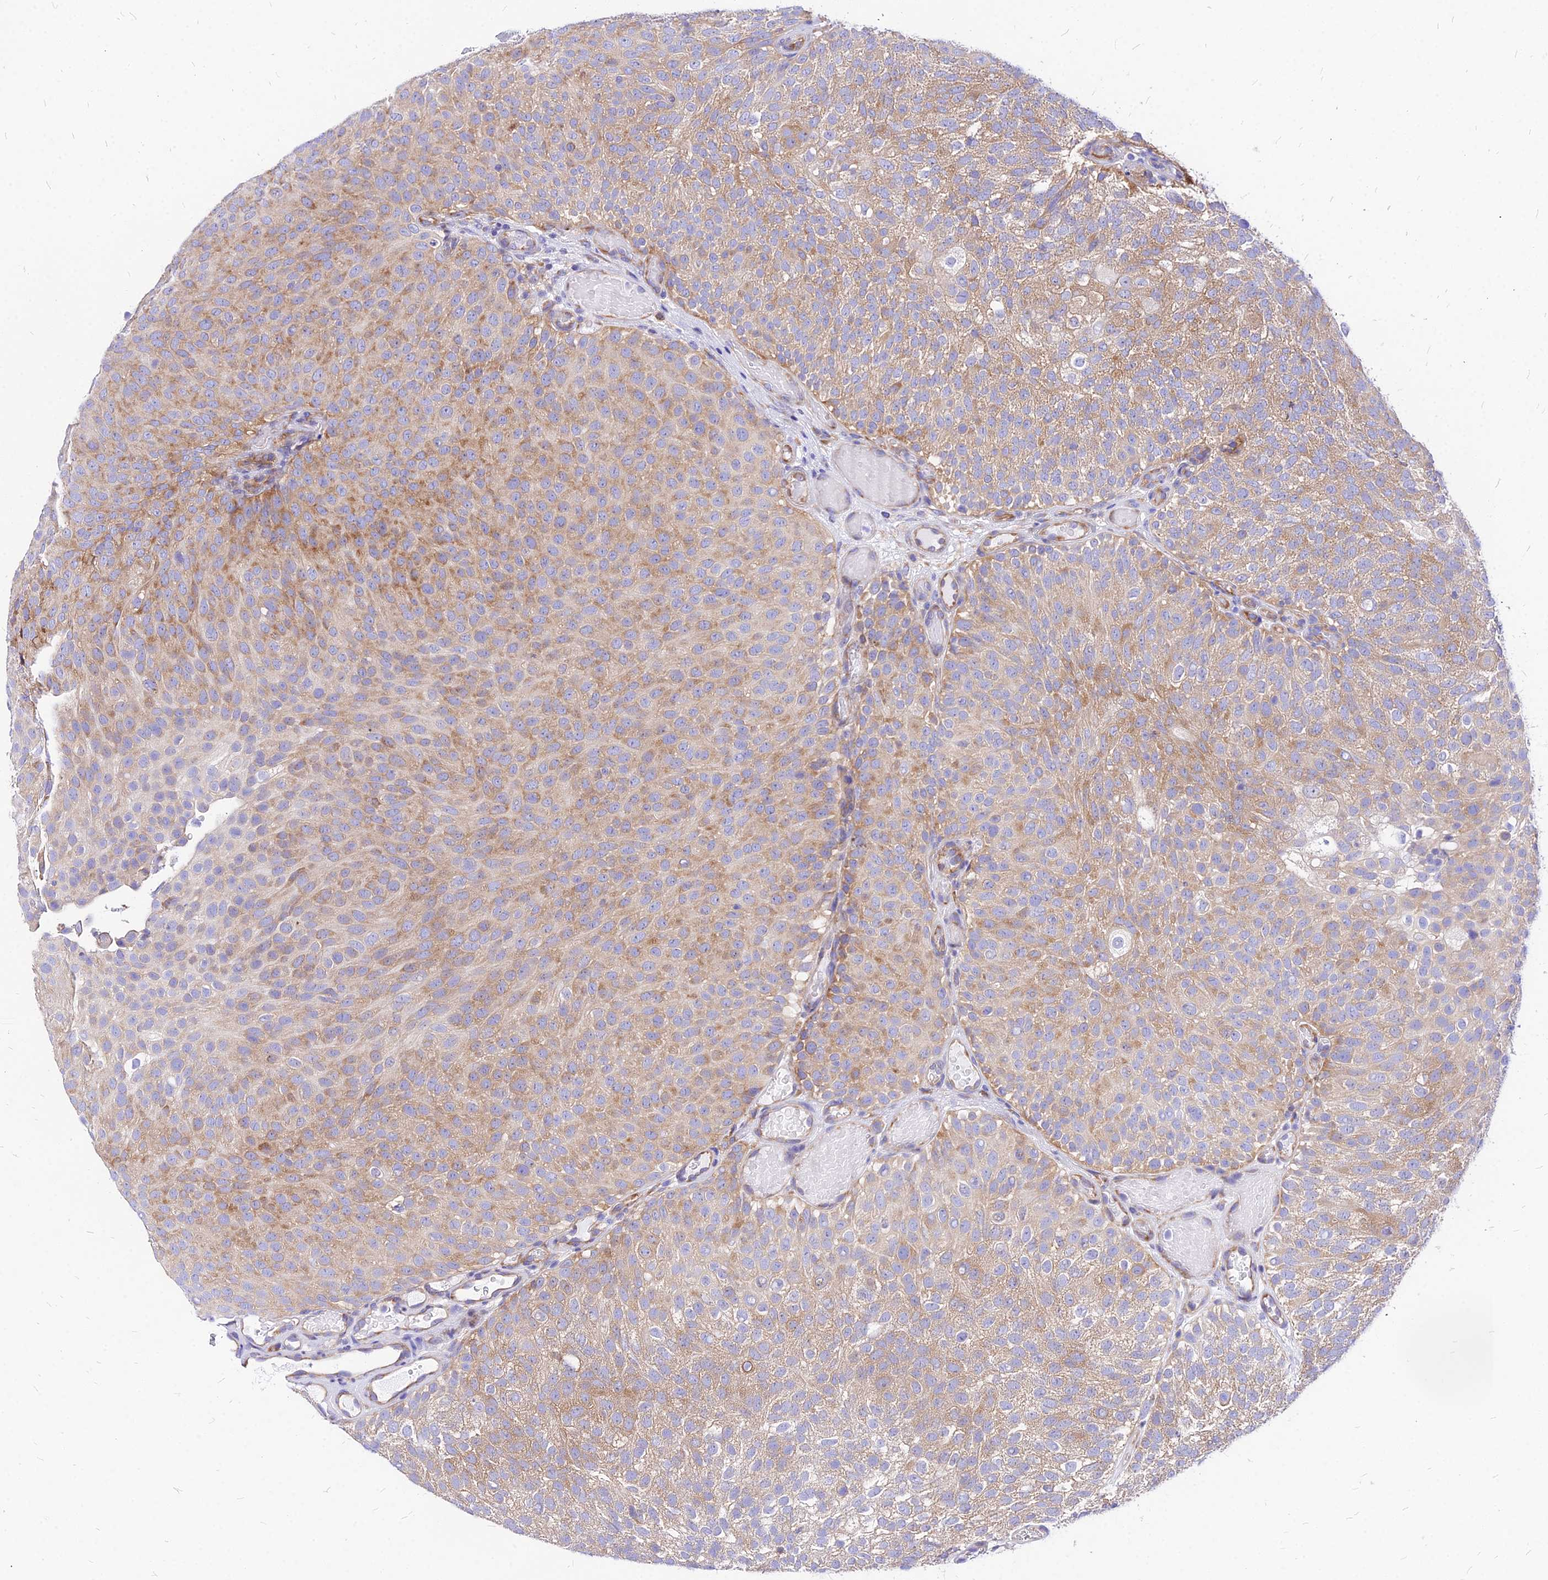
{"staining": {"intensity": "weak", "quantity": ">75%", "location": "cytoplasmic/membranous"}, "tissue": "urothelial cancer", "cell_type": "Tumor cells", "image_type": "cancer", "snomed": [{"axis": "morphology", "description": "Urothelial carcinoma, Low grade"}, {"axis": "topography", "description": "Urinary bladder"}], "caption": "Urothelial carcinoma (low-grade) was stained to show a protein in brown. There is low levels of weak cytoplasmic/membranous staining in approximately >75% of tumor cells. (DAB IHC, brown staining for protein, blue staining for nuclei).", "gene": "RPL19", "patient": {"sex": "male", "age": 78}}